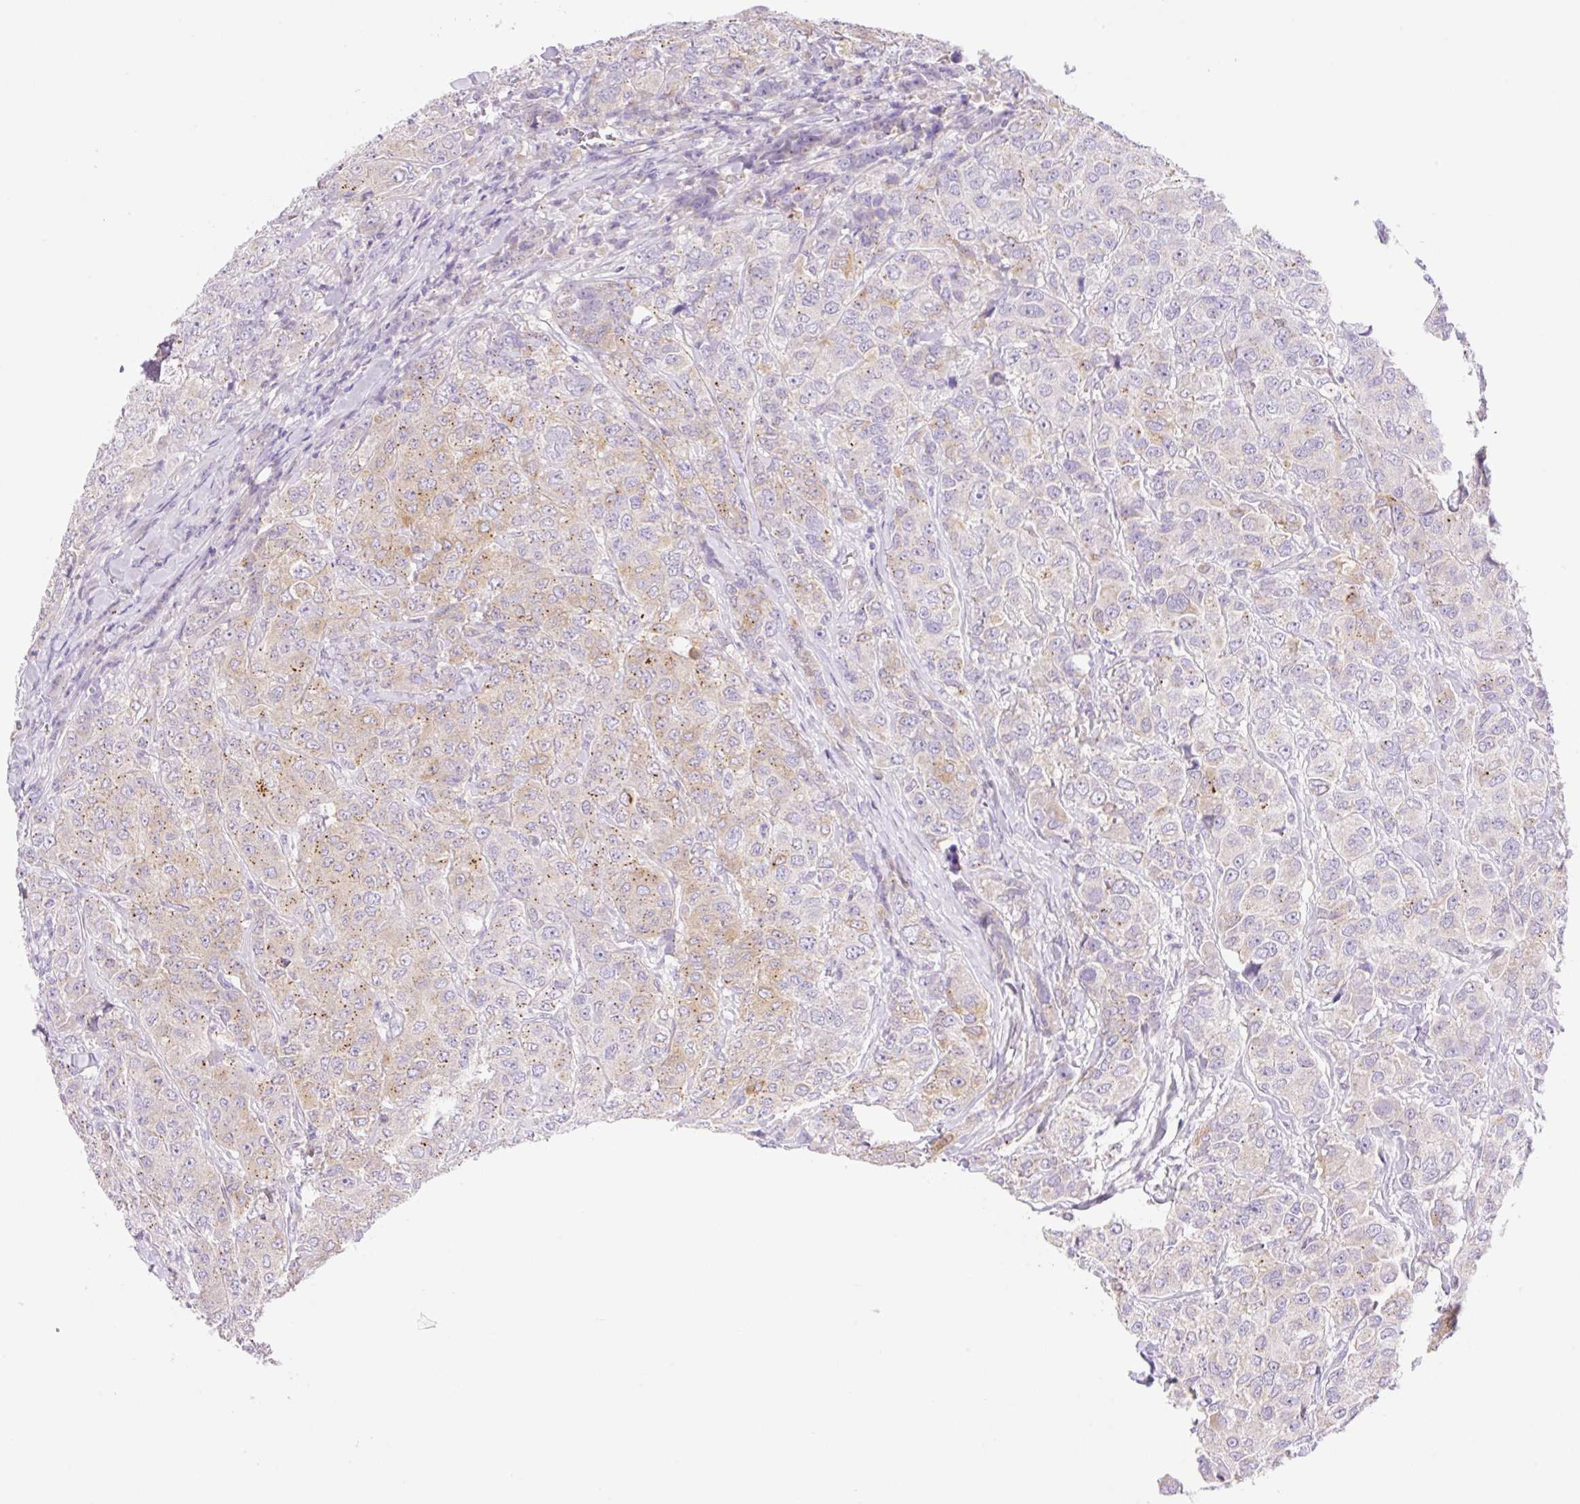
{"staining": {"intensity": "weak", "quantity": "25%-75%", "location": "cytoplasmic/membranous"}, "tissue": "breast cancer", "cell_type": "Tumor cells", "image_type": "cancer", "snomed": [{"axis": "morphology", "description": "Duct carcinoma"}, {"axis": "topography", "description": "Breast"}], "caption": "This photomicrograph reveals breast infiltrating ductal carcinoma stained with immunohistochemistry to label a protein in brown. The cytoplasmic/membranous of tumor cells show weak positivity for the protein. Nuclei are counter-stained blue.", "gene": "DENND5A", "patient": {"sex": "female", "age": 43}}